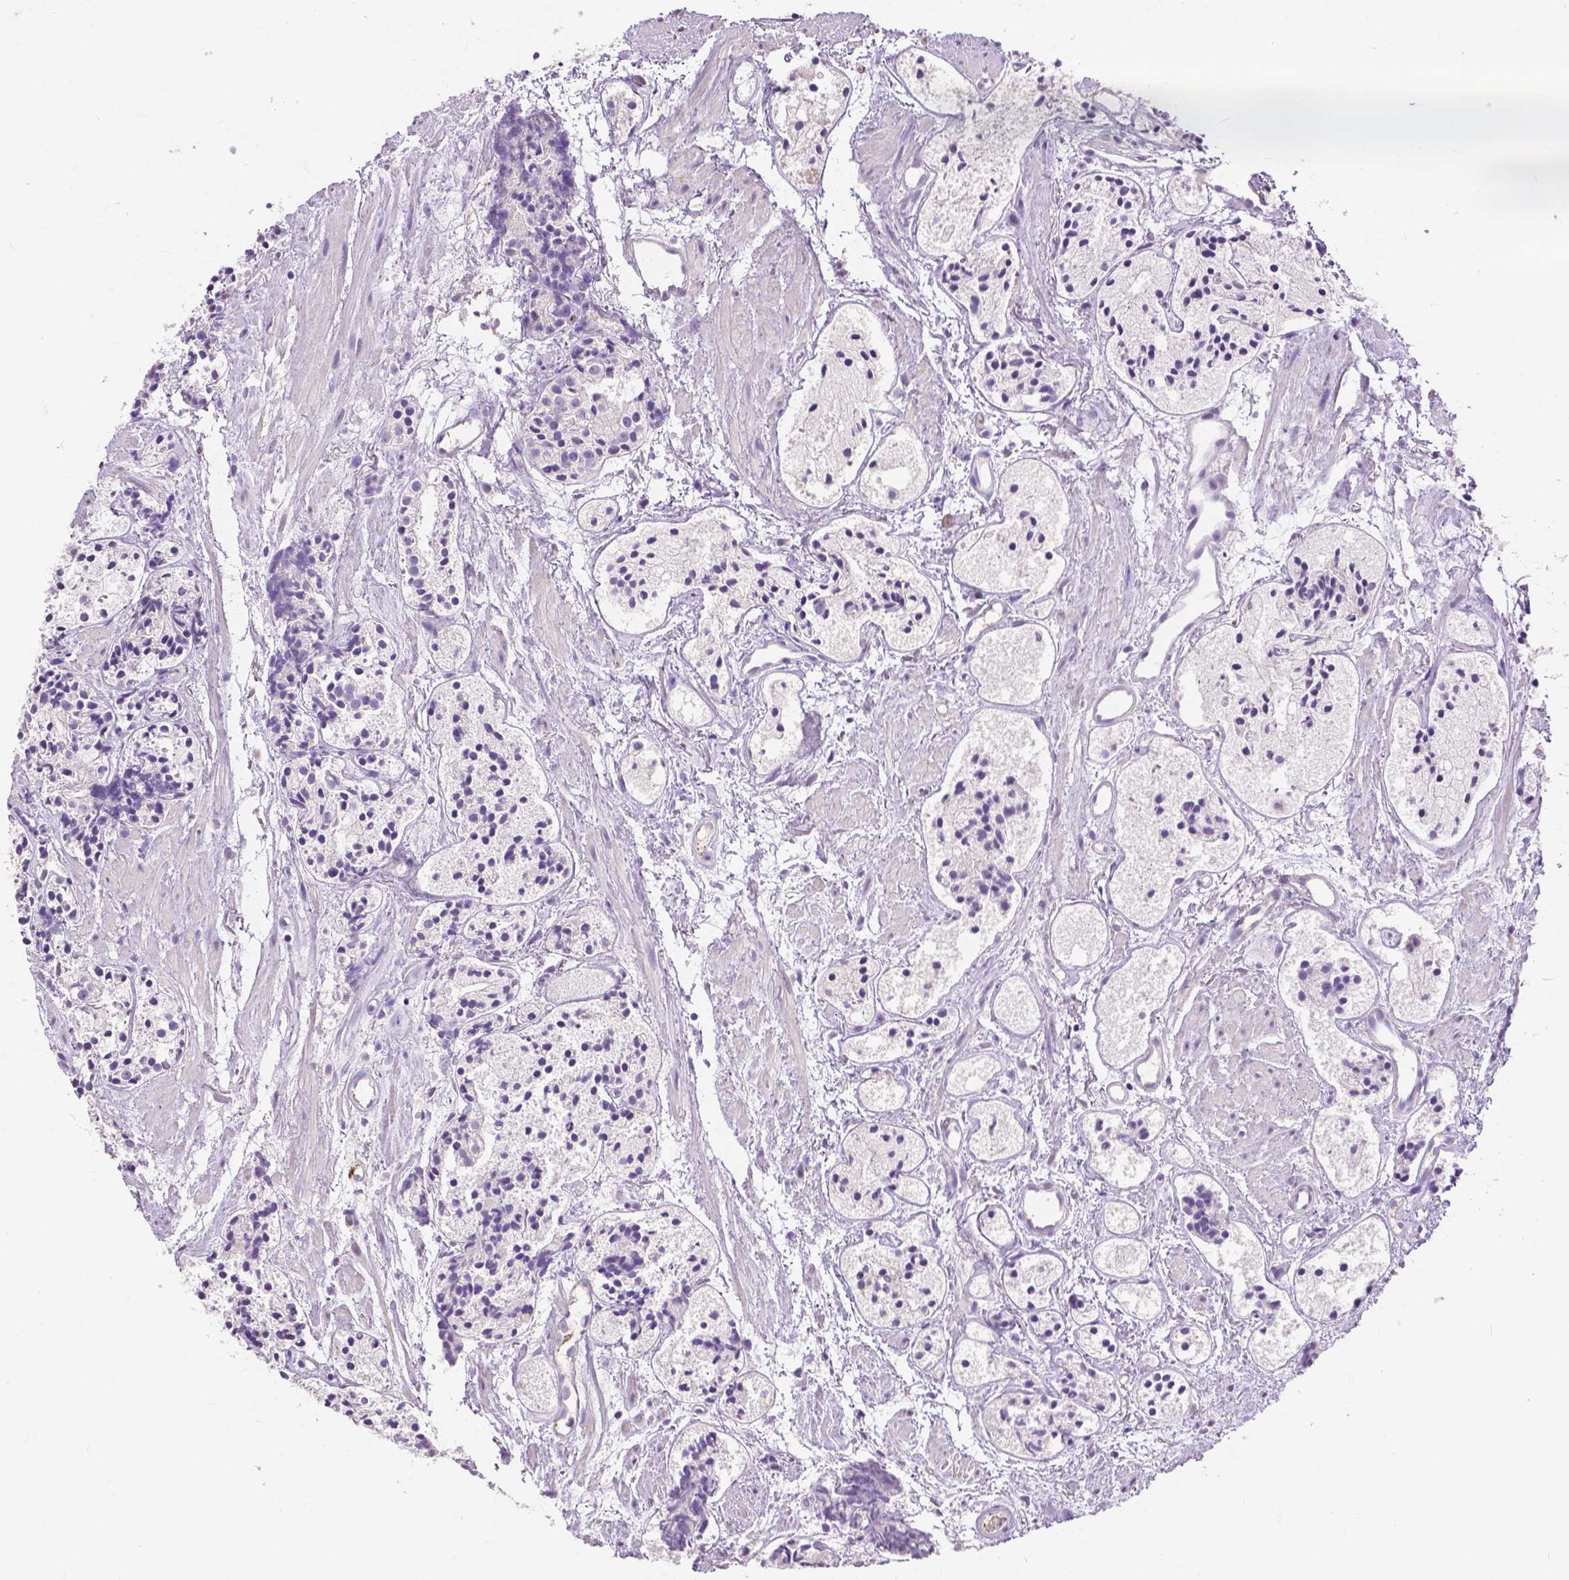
{"staining": {"intensity": "negative", "quantity": "none", "location": "none"}, "tissue": "prostate cancer", "cell_type": "Tumor cells", "image_type": "cancer", "snomed": [{"axis": "morphology", "description": "Adenocarcinoma, High grade"}, {"axis": "topography", "description": "Prostate"}], "caption": "Immunohistochemistry micrograph of neoplastic tissue: prostate high-grade adenocarcinoma stained with DAB shows no significant protein expression in tumor cells.", "gene": "CXCR2", "patient": {"sex": "male", "age": 85}}